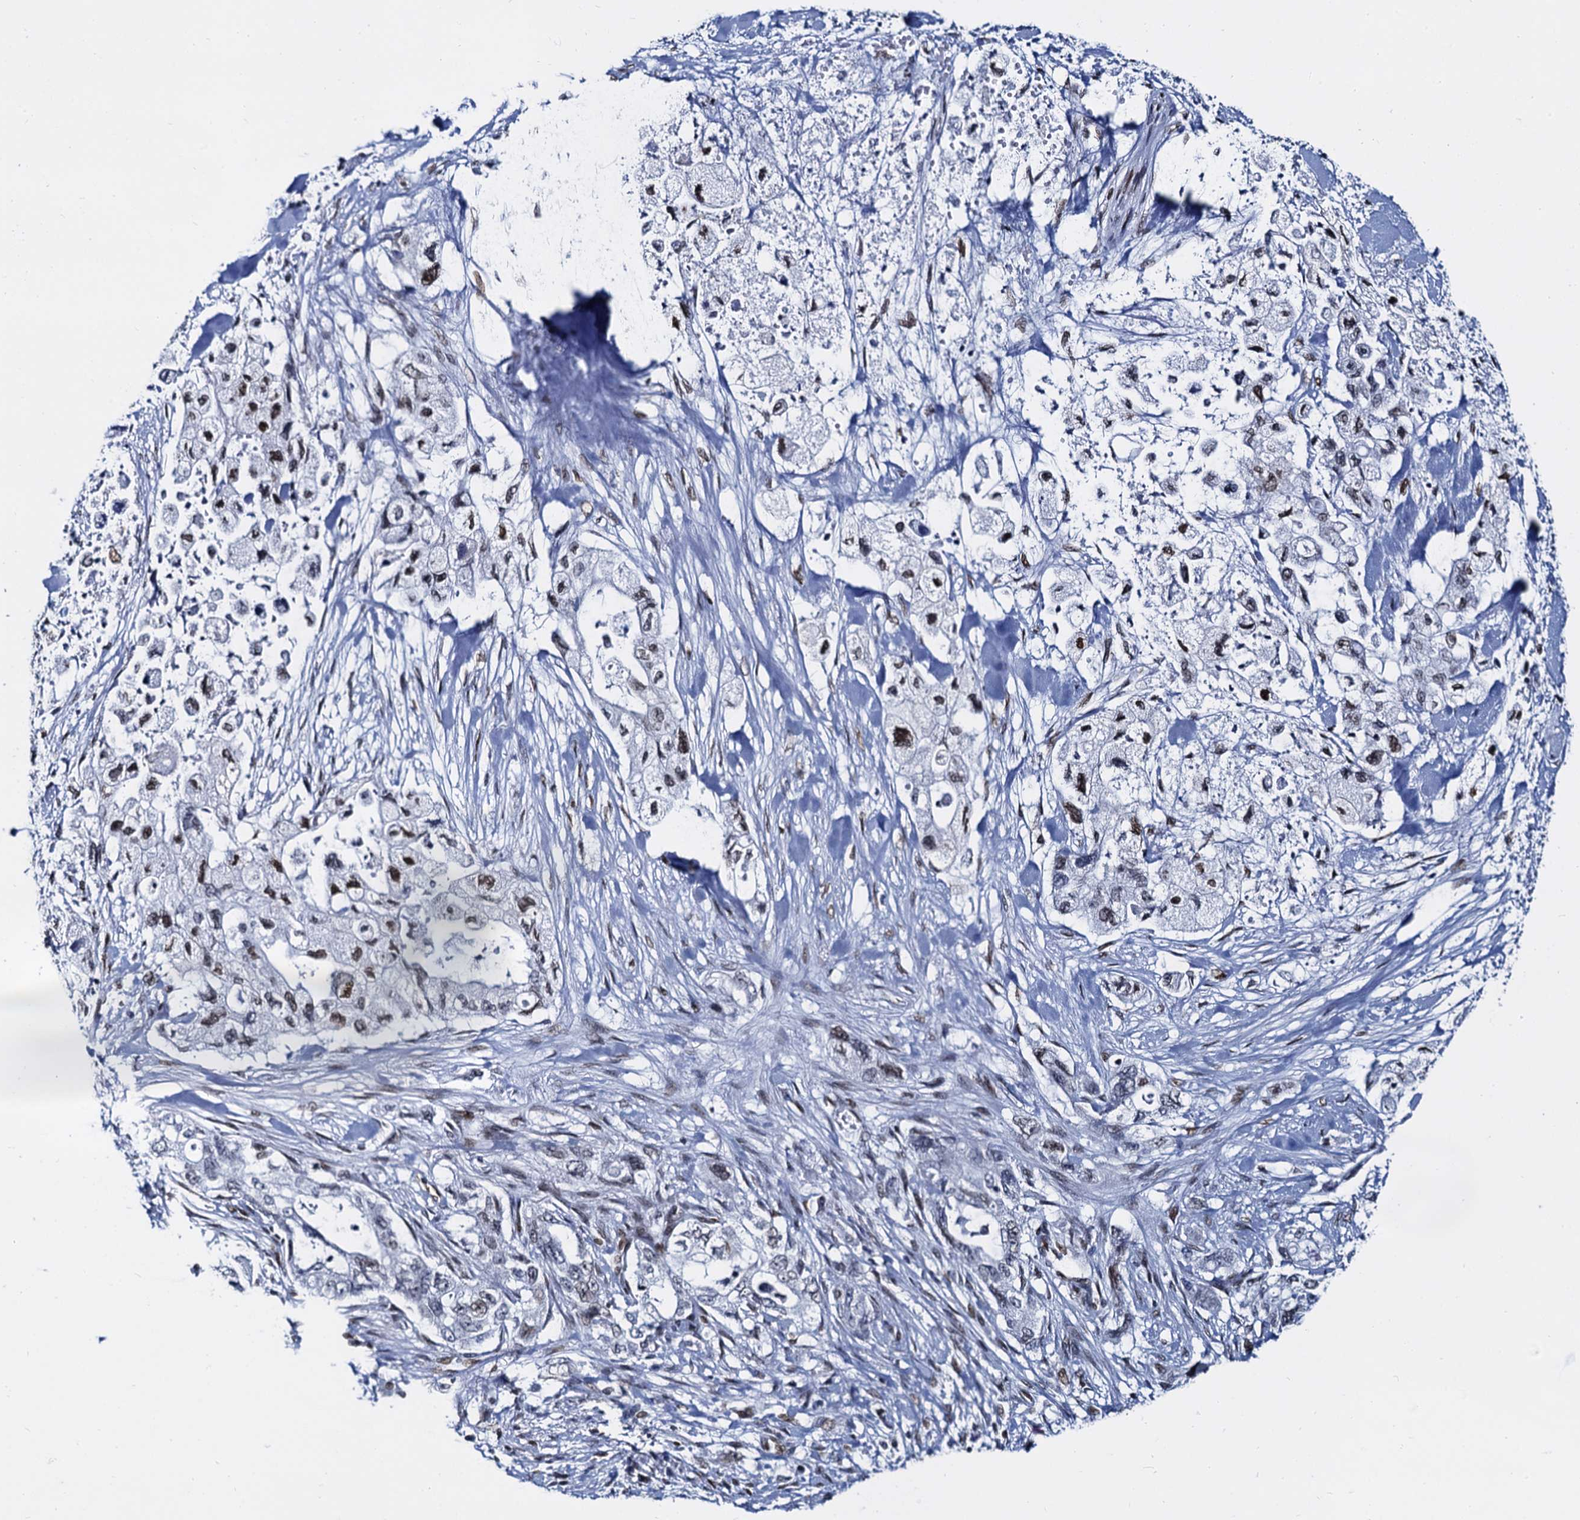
{"staining": {"intensity": "moderate", "quantity": "<25%", "location": "nuclear"}, "tissue": "pancreatic cancer", "cell_type": "Tumor cells", "image_type": "cancer", "snomed": [{"axis": "morphology", "description": "Adenocarcinoma, NOS"}, {"axis": "topography", "description": "Pancreas"}], "caption": "An image of pancreatic cancer (adenocarcinoma) stained for a protein exhibits moderate nuclear brown staining in tumor cells.", "gene": "CMAS", "patient": {"sex": "female", "age": 73}}